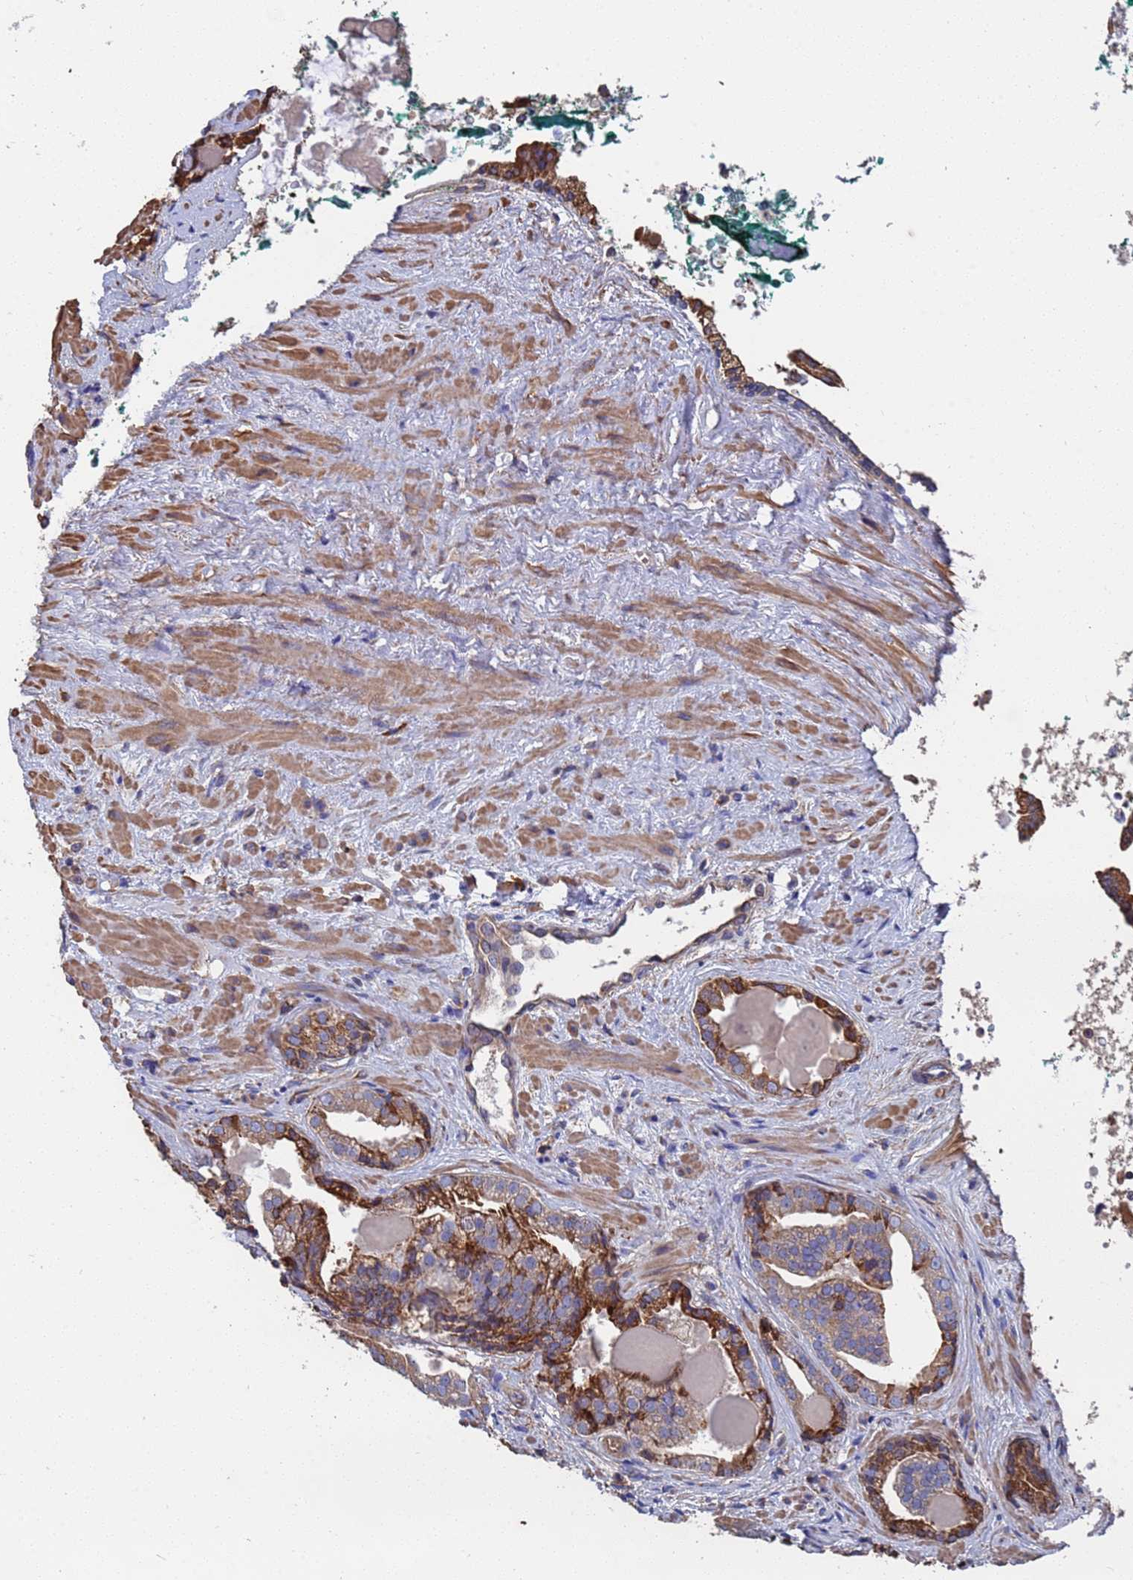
{"staining": {"intensity": "weak", "quantity": ">75%", "location": "cytoplasmic/membranous"}, "tissue": "prostate cancer", "cell_type": "Tumor cells", "image_type": "cancer", "snomed": [{"axis": "morphology", "description": "Adenocarcinoma, High grade"}, {"axis": "topography", "description": "Prostate"}], "caption": "A low amount of weak cytoplasmic/membranous expression is identified in approximately >75% of tumor cells in prostate adenocarcinoma (high-grade) tissue. The protein is shown in brown color, while the nuclei are stained blue.", "gene": "PYCR1", "patient": {"sex": "male", "age": 60}}